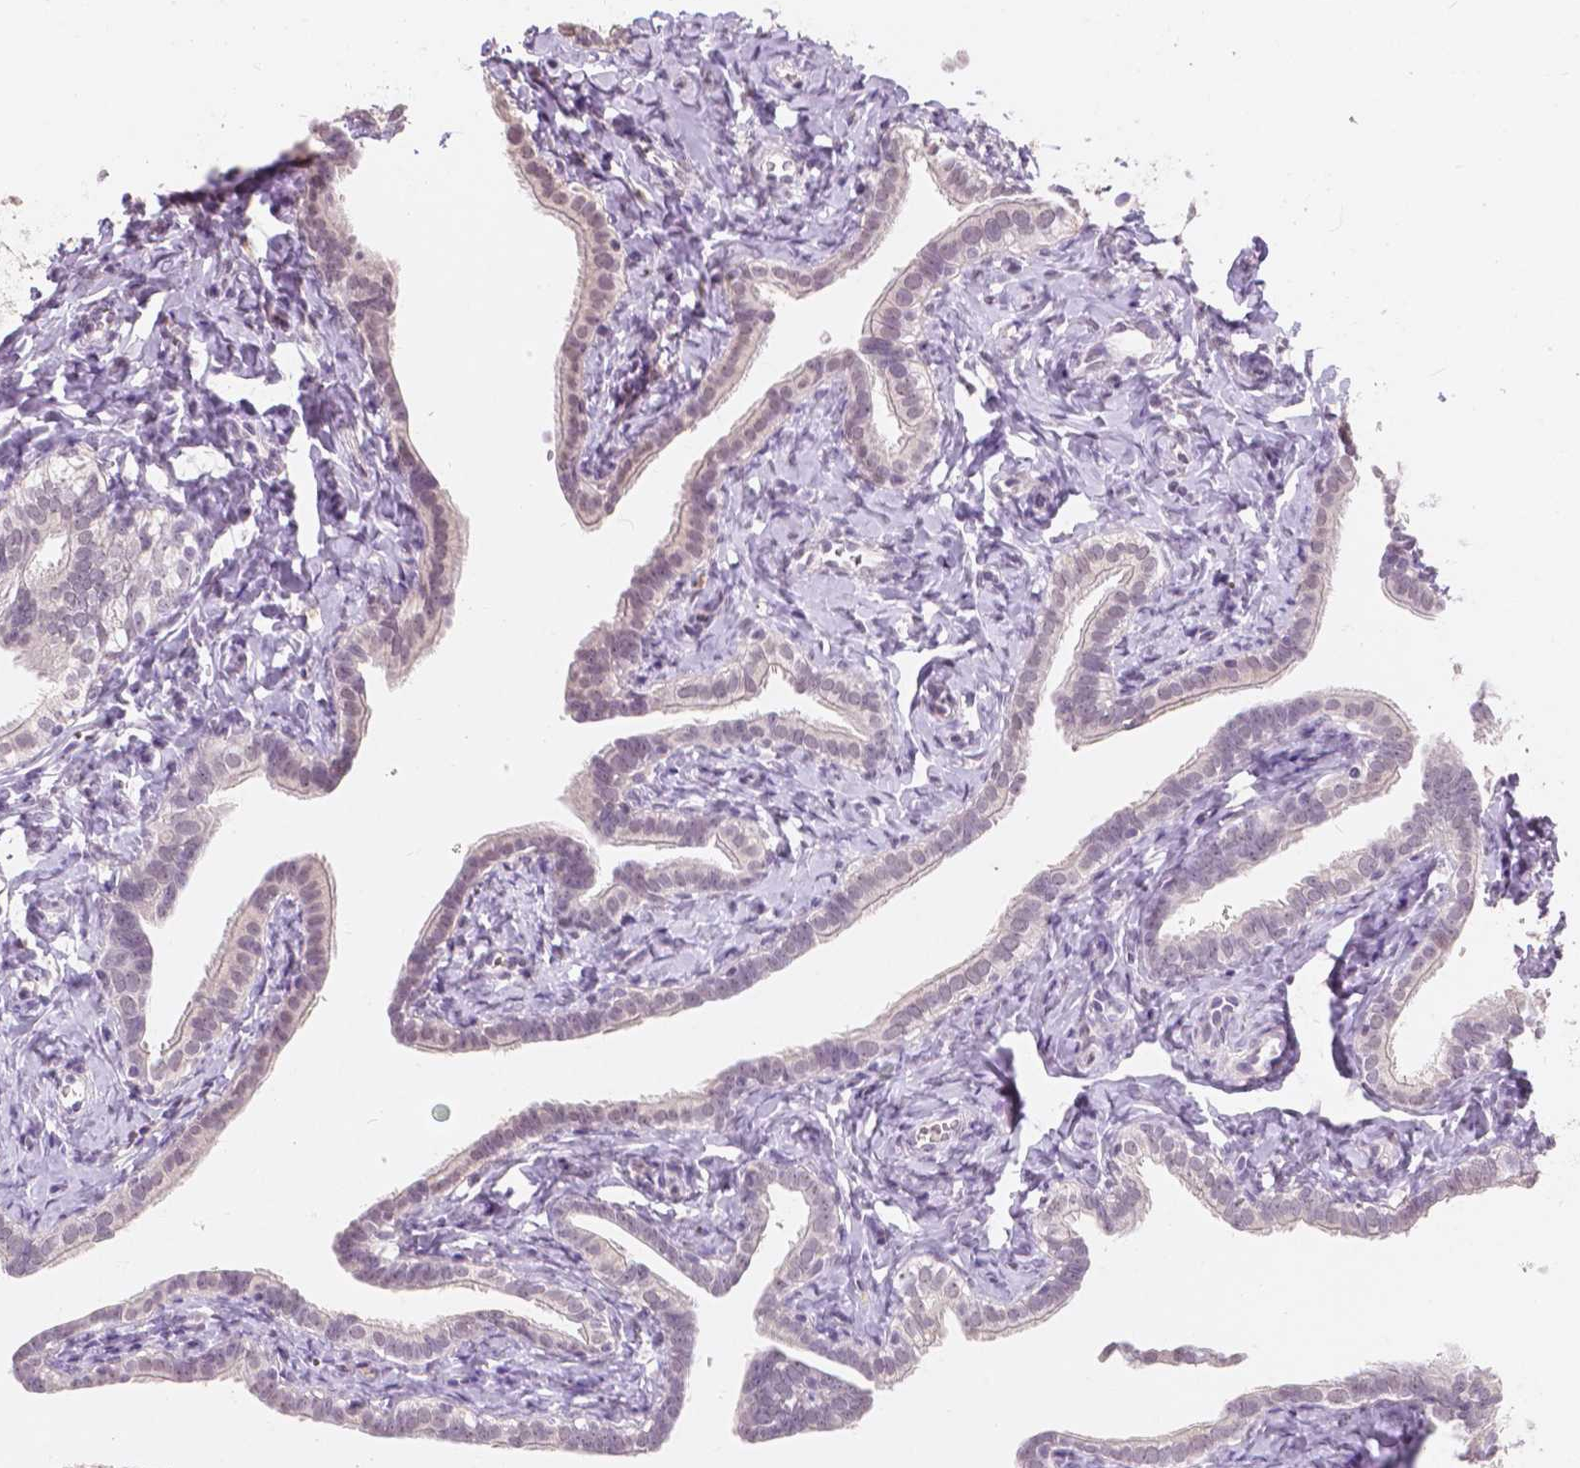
{"staining": {"intensity": "weak", "quantity": "<25%", "location": "nuclear"}, "tissue": "fallopian tube", "cell_type": "Glandular cells", "image_type": "normal", "snomed": [{"axis": "morphology", "description": "Normal tissue, NOS"}, {"axis": "topography", "description": "Fallopian tube"}], "caption": "Immunohistochemistry micrograph of benign fallopian tube: fallopian tube stained with DAB shows no significant protein expression in glandular cells.", "gene": "NOLC1", "patient": {"sex": "female", "age": 41}}